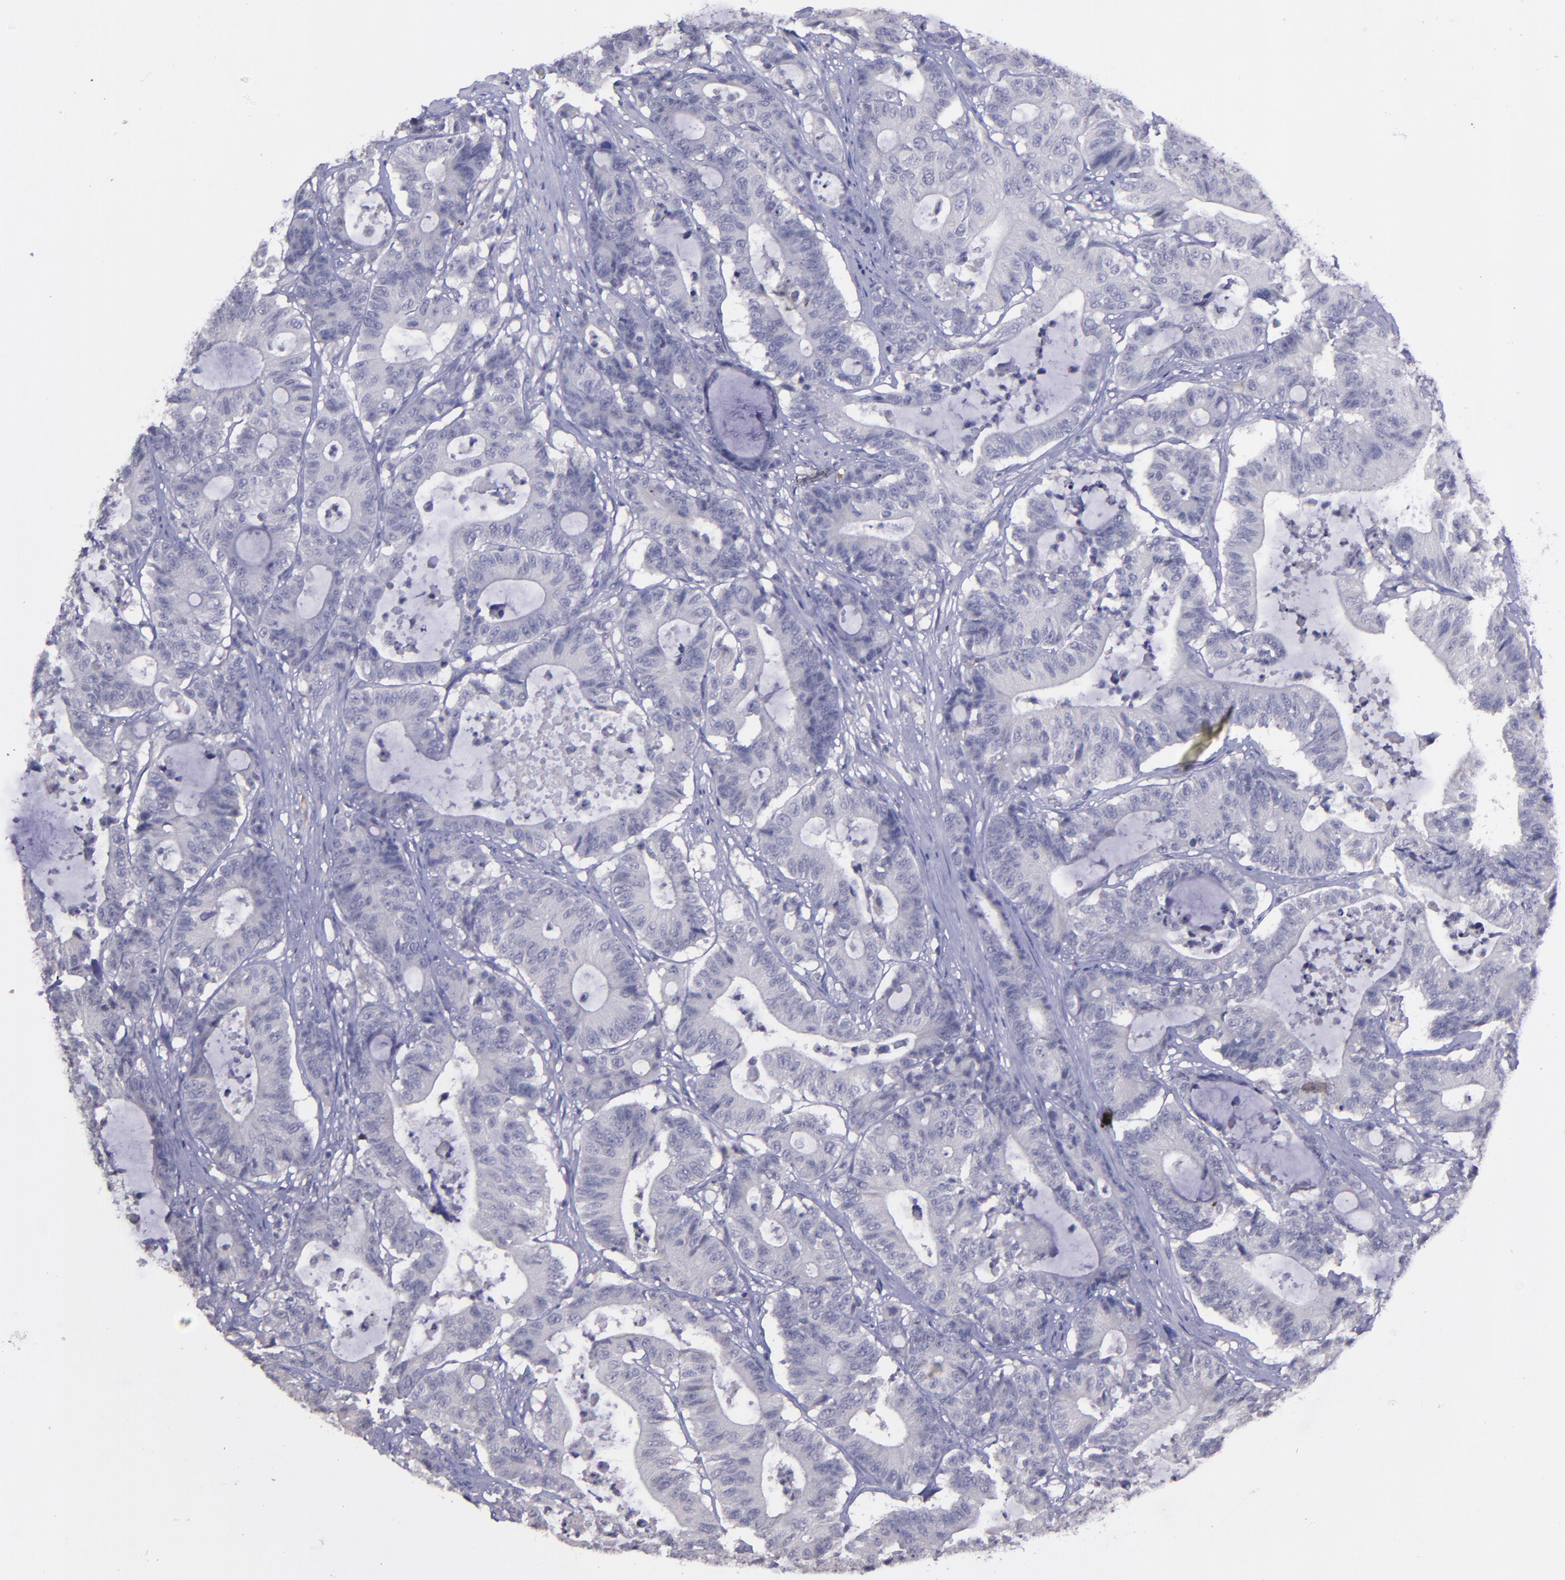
{"staining": {"intensity": "negative", "quantity": "none", "location": "none"}, "tissue": "colorectal cancer", "cell_type": "Tumor cells", "image_type": "cancer", "snomed": [{"axis": "morphology", "description": "Adenocarcinoma, NOS"}, {"axis": "topography", "description": "Colon"}], "caption": "Tumor cells are negative for protein expression in human adenocarcinoma (colorectal). (DAB (3,3'-diaminobenzidine) immunohistochemistry visualized using brightfield microscopy, high magnification).", "gene": "MASP1", "patient": {"sex": "female", "age": 84}}